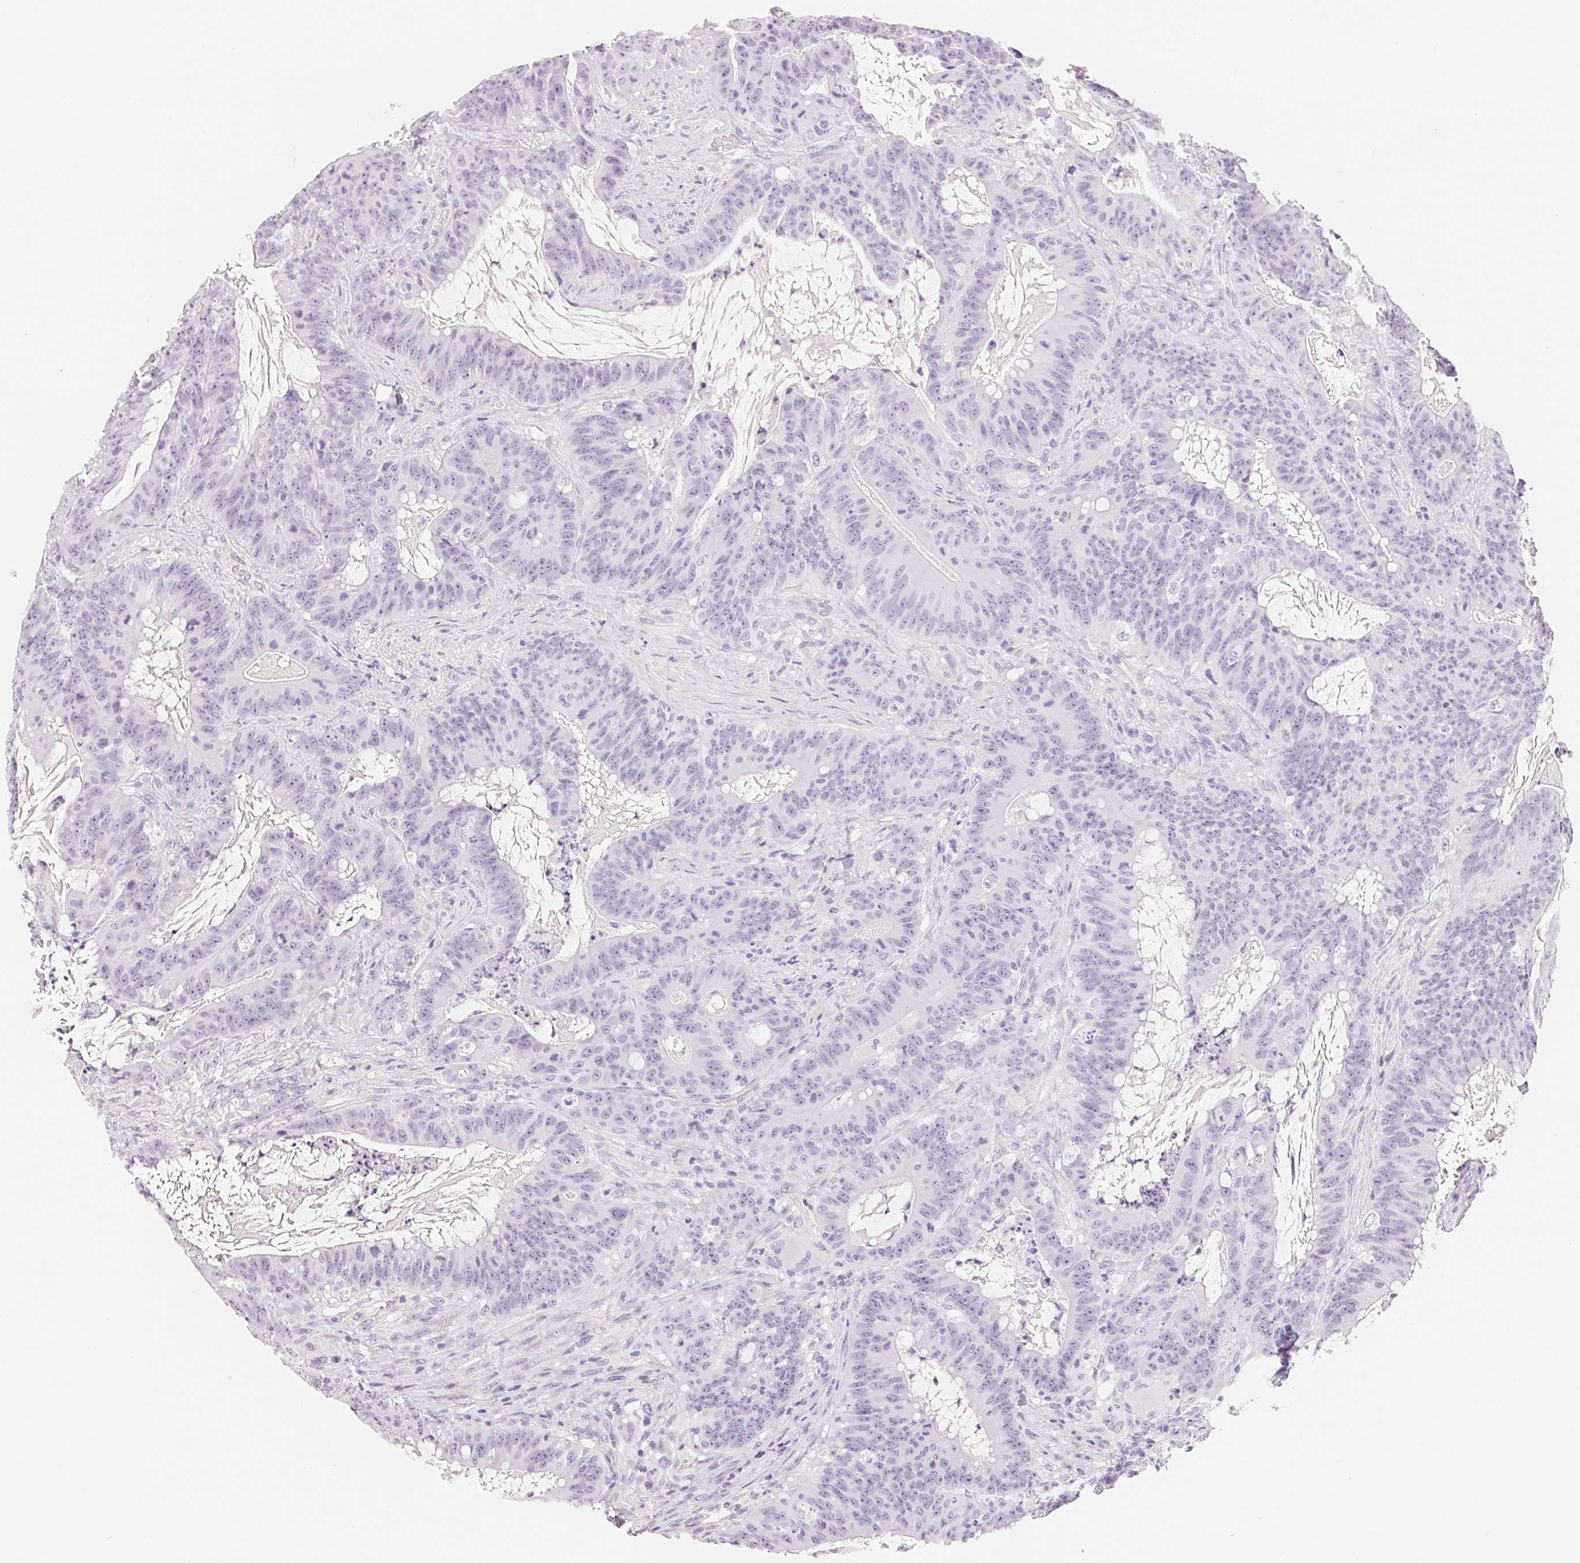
{"staining": {"intensity": "negative", "quantity": "none", "location": "none"}, "tissue": "colorectal cancer", "cell_type": "Tumor cells", "image_type": "cancer", "snomed": [{"axis": "morphology", "description": "Adenocarcinoma, NOS"}, {"axis": "topography", "description": "Colon"}], "caption": "Immunohistochemistry photomicrograph of neoplastic tissue: human colorectal cancer (adenocarcinoma) stained with DAB (3,3'-diaminobenzidine) displays no significant protein expression in tumor cells.", "gene": "CFHR2", "patient": {"sex": "male", "age": 33}}